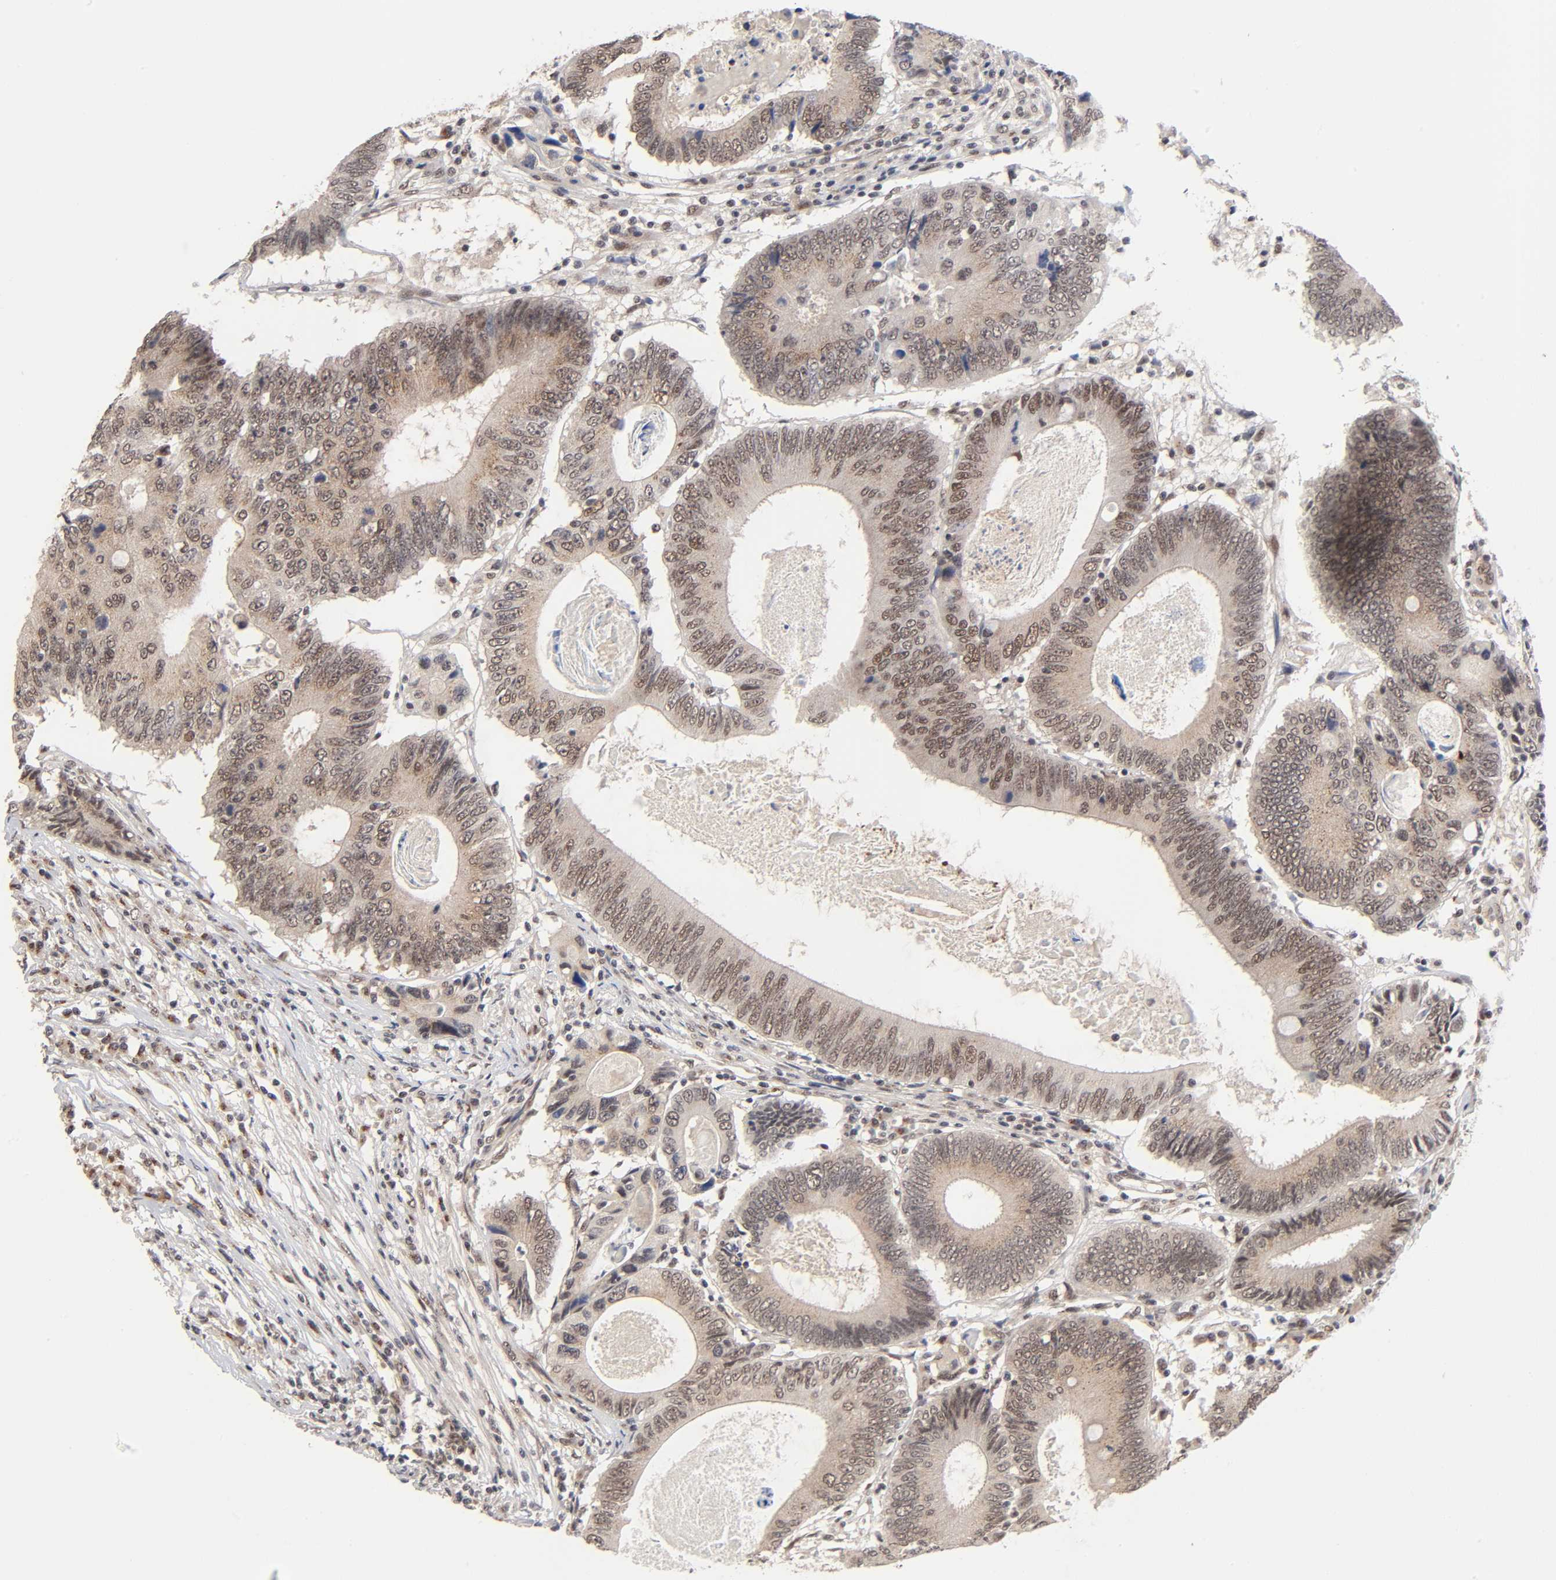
{"staining": {"intensity": "moderate", "quantity": ">75%", "location": "cytoplasmic/membranous,nuclear"}, "tissue": "colorectal cancer", "cell_type": "Tumor cells", "image_type": "cancer", "snomed": [{"axis": "morphology", "description": "Adenocarcinoma, NOS"}, {"axis": "topography", "description": "Colon"}], "caption": "Immunohistochemical staining of human adenocarcinoma (colorectal) reveals medium levels of moderate cytoplasmic/membranous and nuclear expression in about >75% of tumor cells.", "gene": "EP300", "patient": {"sex": "female", "age": 78}}